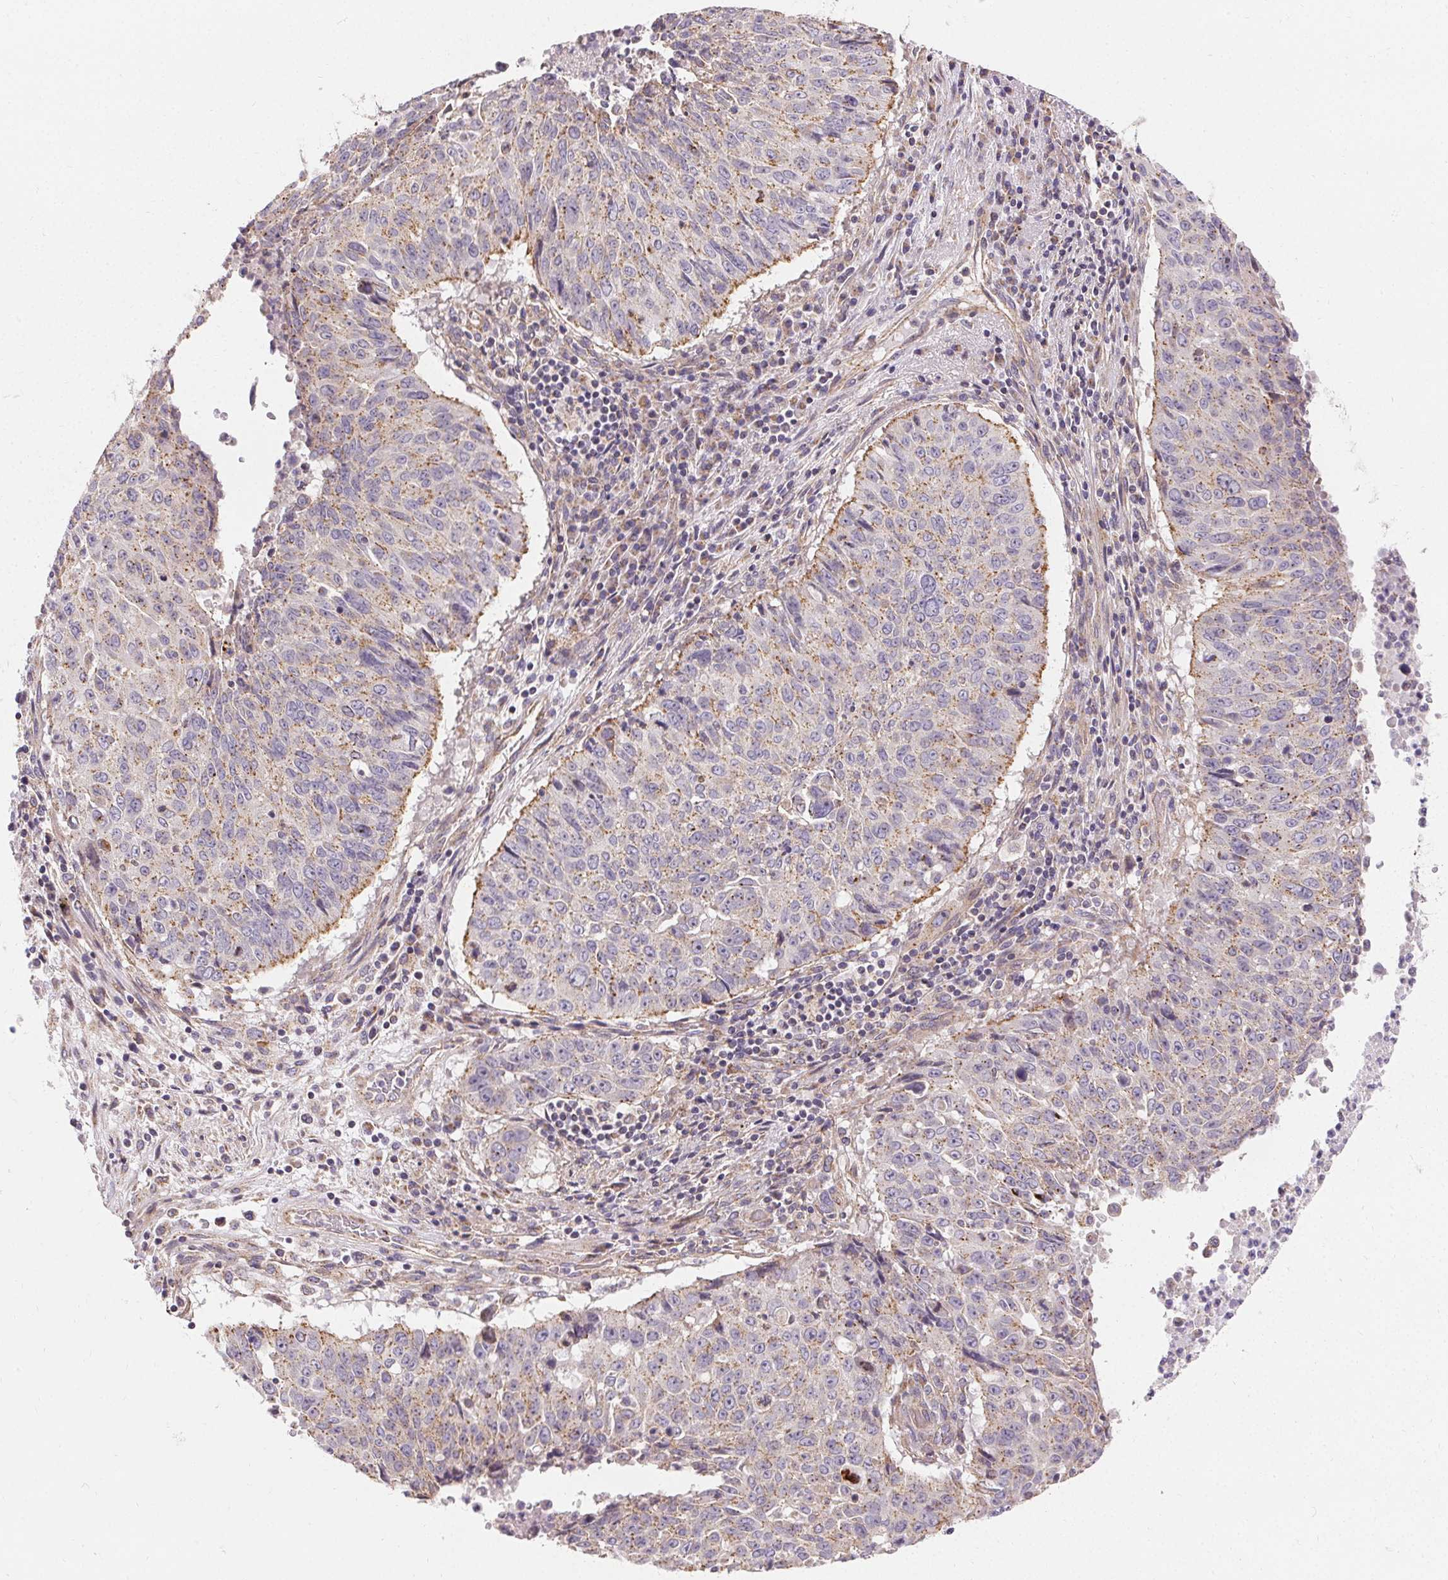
{"staining": {"intensity": "weak", "quantity": "25%-75%", "location": "cytoplasmic/membranous"}, "tissue": "lung cancer", "cell_type": "Tumor cells", "image_type": "cancer", "snomed": [{"axis": "morphology", "description": "Normal tissue, NOS"}, {"axis": "morphology", "description": "Squamous cell carcinoma, NOS"}, {"axis": "topography", "description": "Bronchus"}, {"axis": "topography", "description": "Lung"}], "caption": "Immunohistochemistry (IHC) (DAB (3,3'-diaminobenzidine)) staining of human lung cancer displays weak cytoplasmic/membranous protein expression in approximately 25%-75% of tumor cells. The staining is performed using DAB brown chromogen to label protein expression. The nuclei are counter-stained blue using hematoxylin.", "gene": "APLP1", "patient": {"sex": "male", "age": 64}}